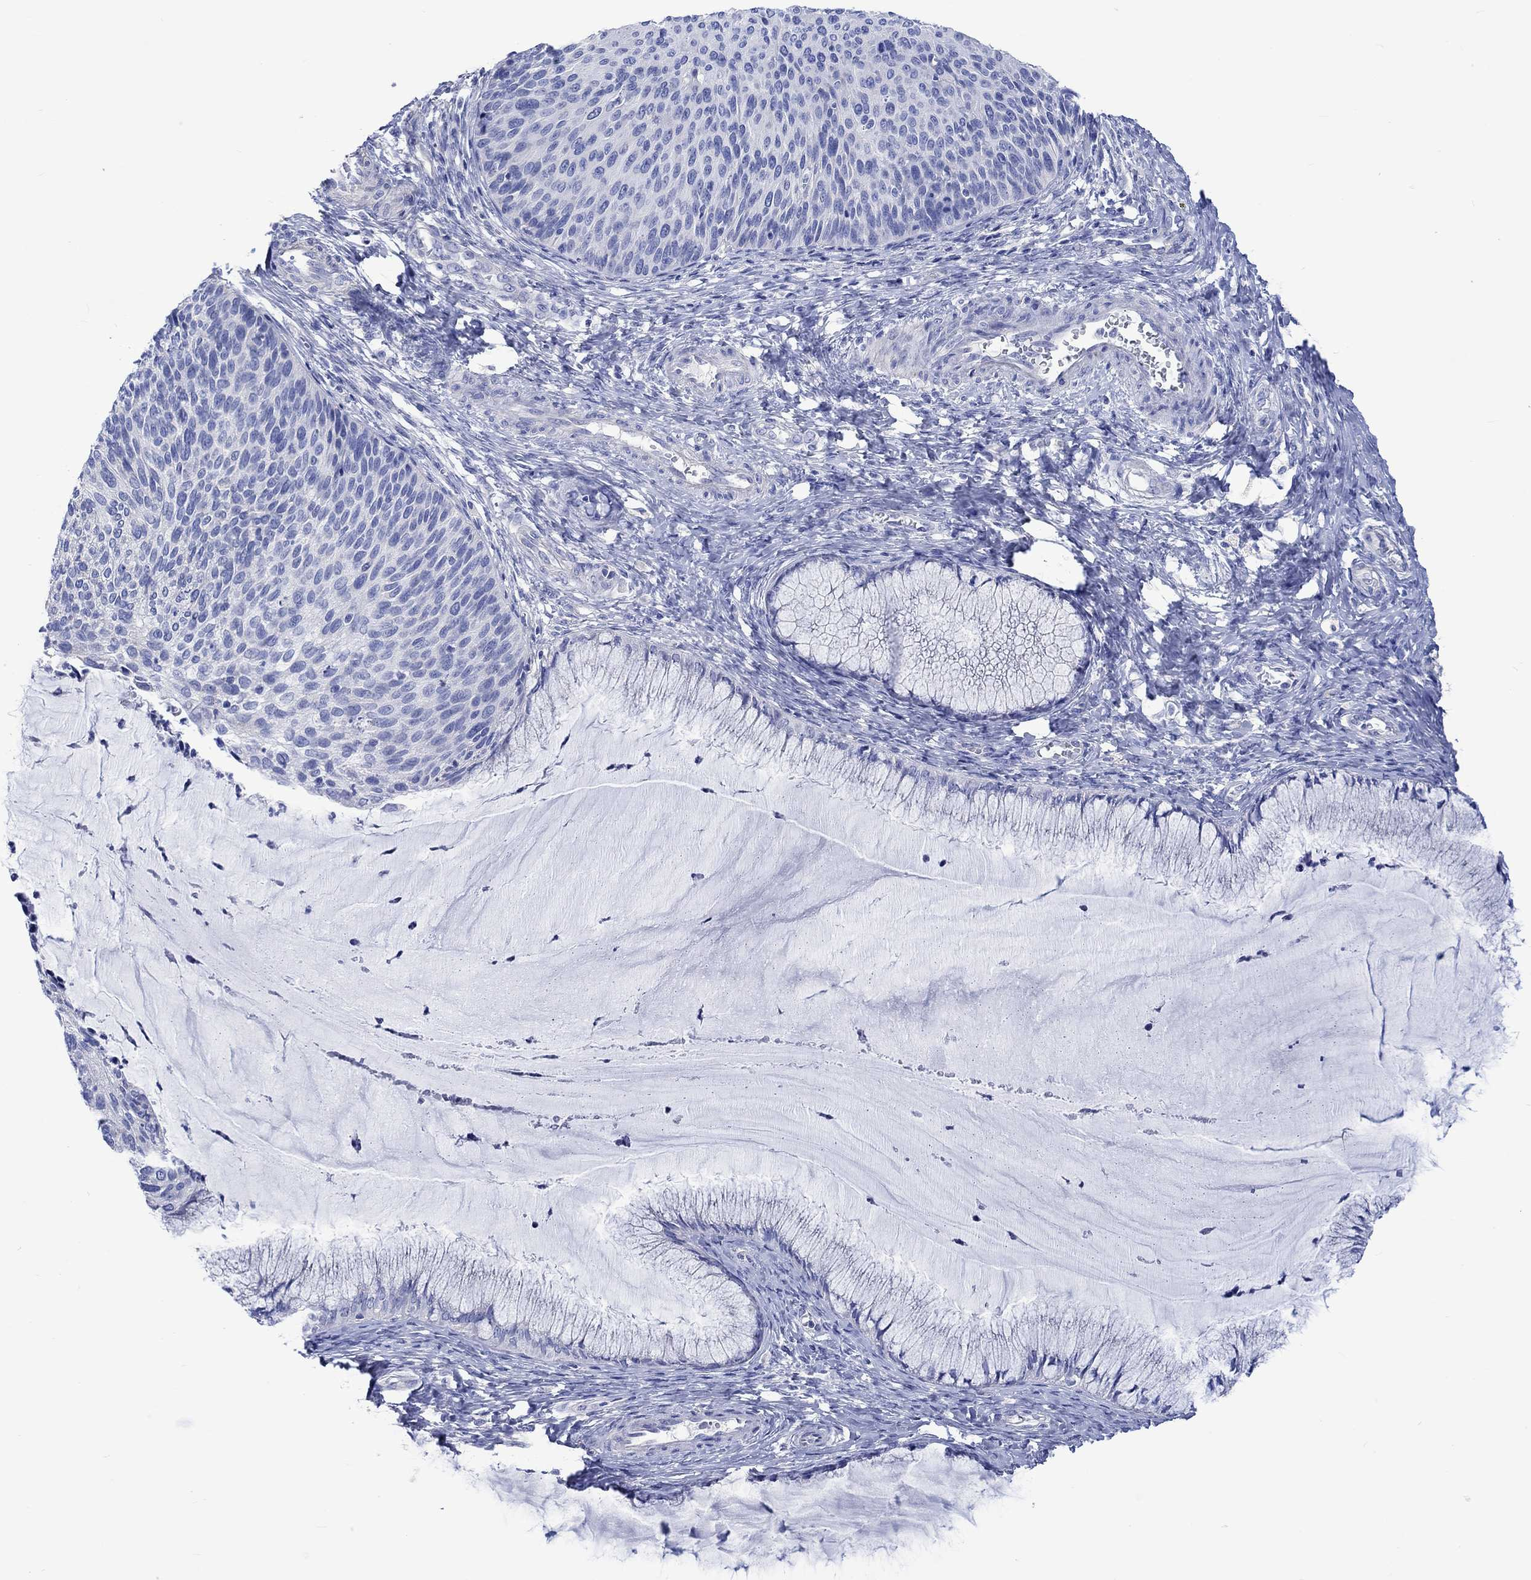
{"staining": {"intensity": "negative", "quantity": "none", "location": "none"}, "tissue": "cervical cancer", "cell_type": "Tumor cells", "image_type": "cancer", "snomed": [{"axis": "morphology", "description": "Squamous cell carcinoma, NOS"}, {"axis": "topography", "description": "Cervix"}], "caption": "DAB (3,3'-diaminobenzidine) immunohistochemical staining of human cervical squamous cell carcinoma reveals no significant staining in tumor cells.", "gene": "CPLX2", "patient": {"sex": "female", "age": 36}}